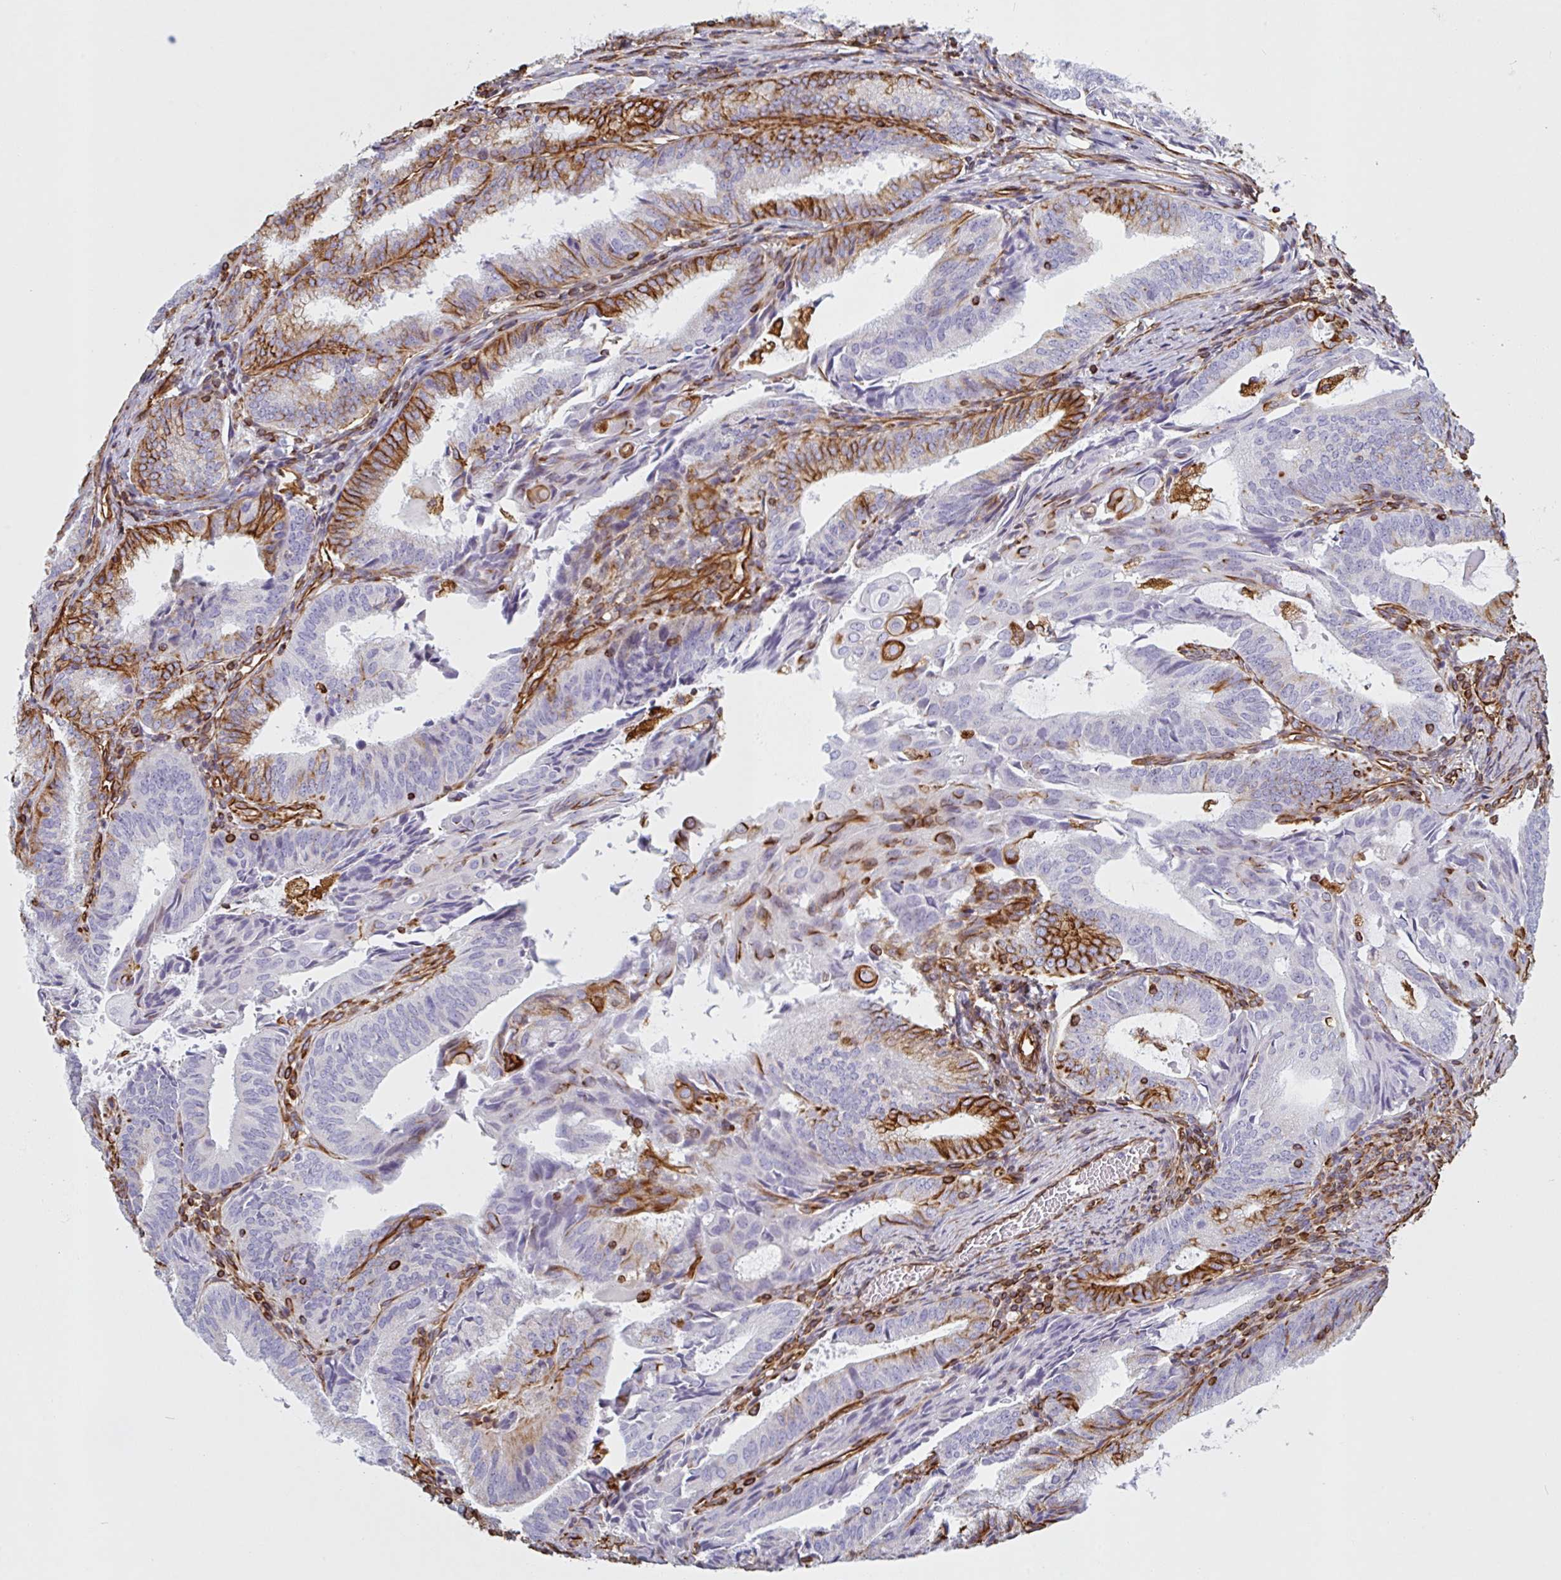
{"staining": {"intensity": "strong", "quantity": "<25%", "location": "cytoplasmic/membranous"}, "tissue": "endometrial cancer", "cell_type": "Tumor cells", "image_type": "cancer", "snomed": [{"axis": "morphology", "description": "Adenocarcinoma, NOS"}, {"axis": "topography", "description": "Endometrium"}], "caption": "Immunohistochemical staining of adenocarcinoma (endometrial) shows strong cytoplasmic/membranous protein positivity in about <25% of tumor cells. (DAB (3,3'-diaminobenzidine) IHC, brown staining for protein, blue staining for nuclei).", "gene": "PPFIA1", "patient": {"sex": "female", "age": 49}}